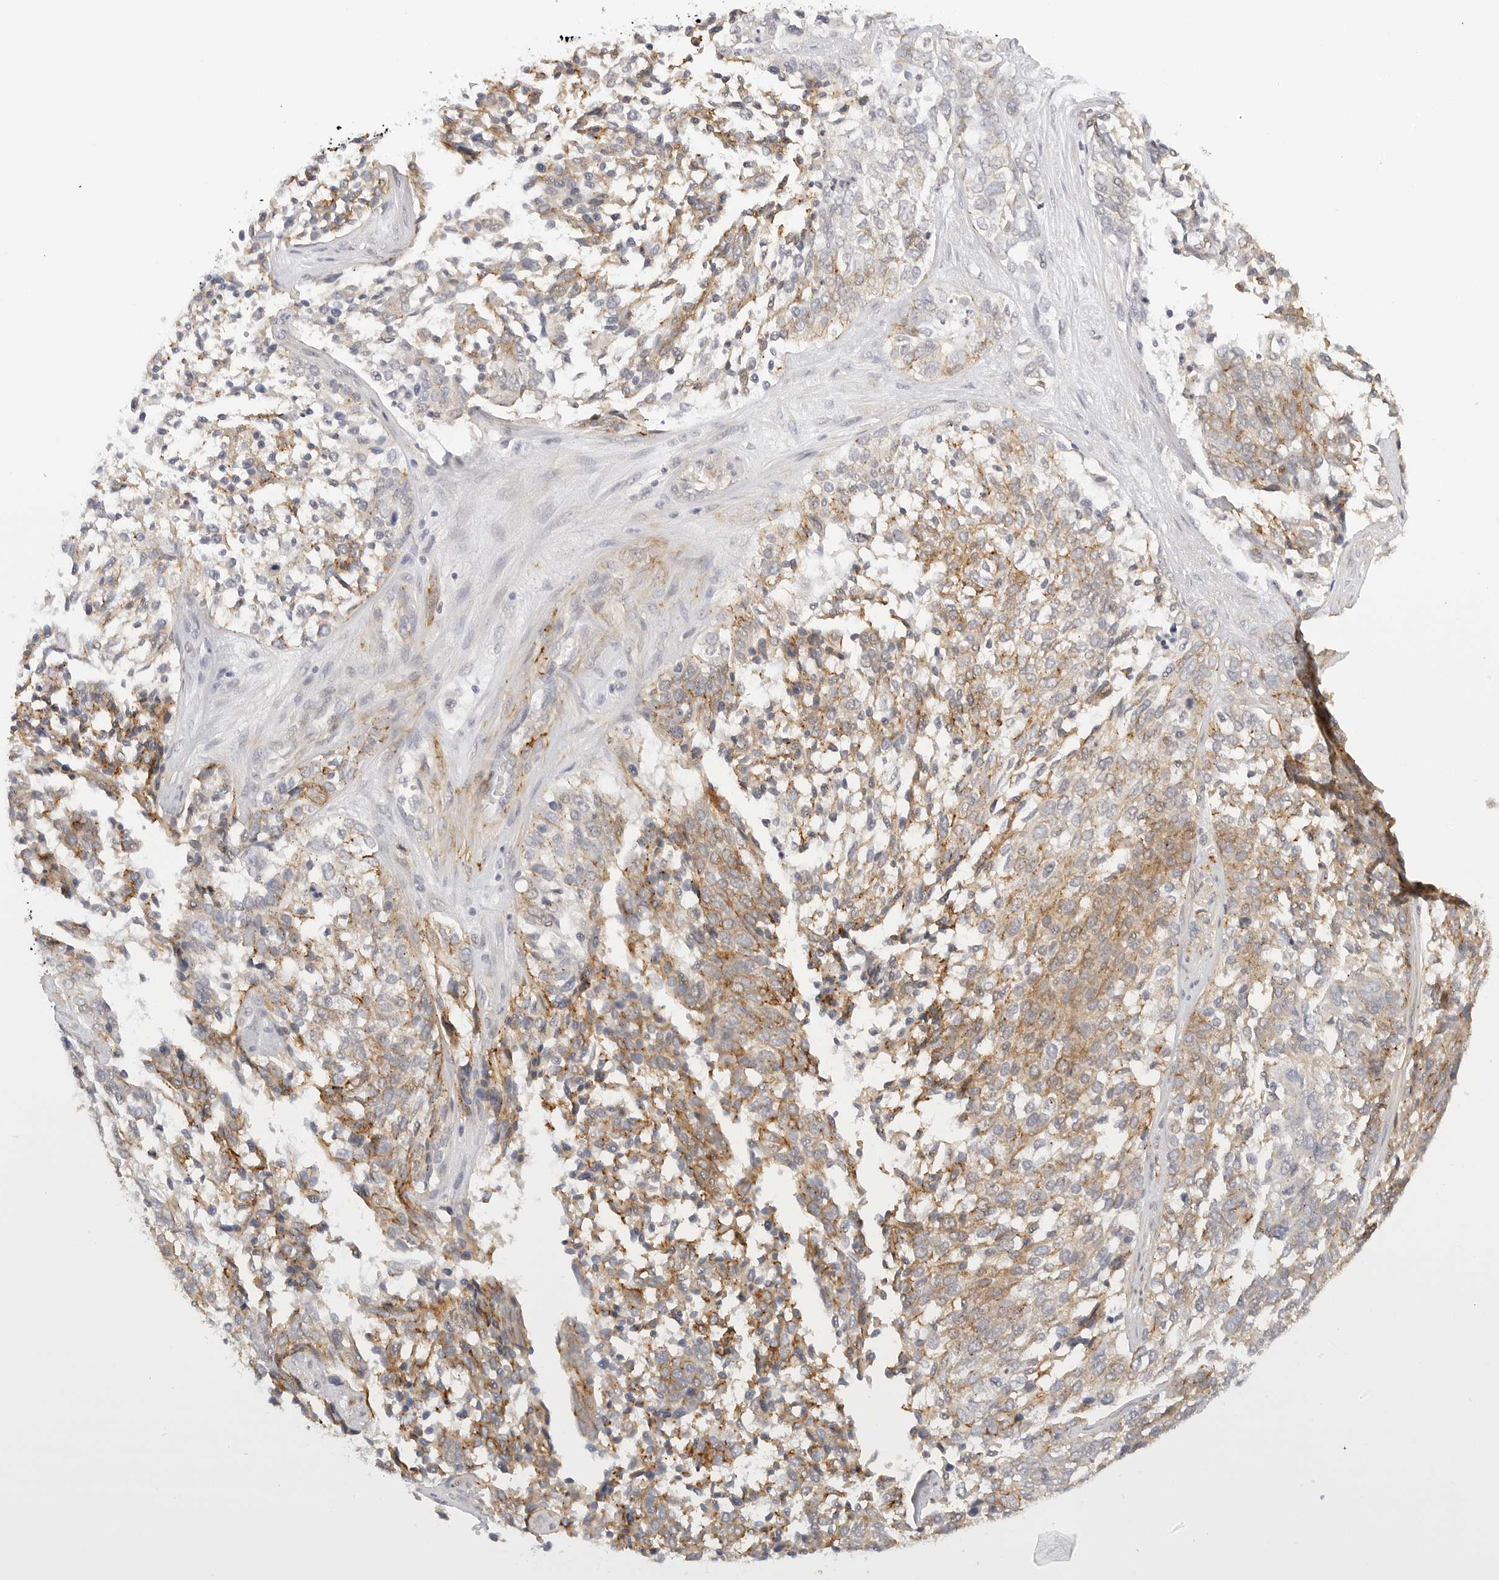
{"staining": {"intensity": "moderate", "quantity": ">75%", "location": "cytoplasmic/membranous"}, "tissue": "ovarian cancer", "cell_type": "Tumor cells", "image_type": "cancer", "snomed": [{"axis": "morphology", "description": "Cystadenocarcinoma, serous, NOS"}, {"axis": "topography", "description": "Ovary"}], "caption": "High-power microscopy captured an immunohistochemistry (IHC) image of ovarian serous cystadenocarcinoma, revealing moderate cytoplasmic/membranous expression in about >75% of tumor cells.", "gene": "PCDH19", "patient": {"sex": "female", "age": 44}}